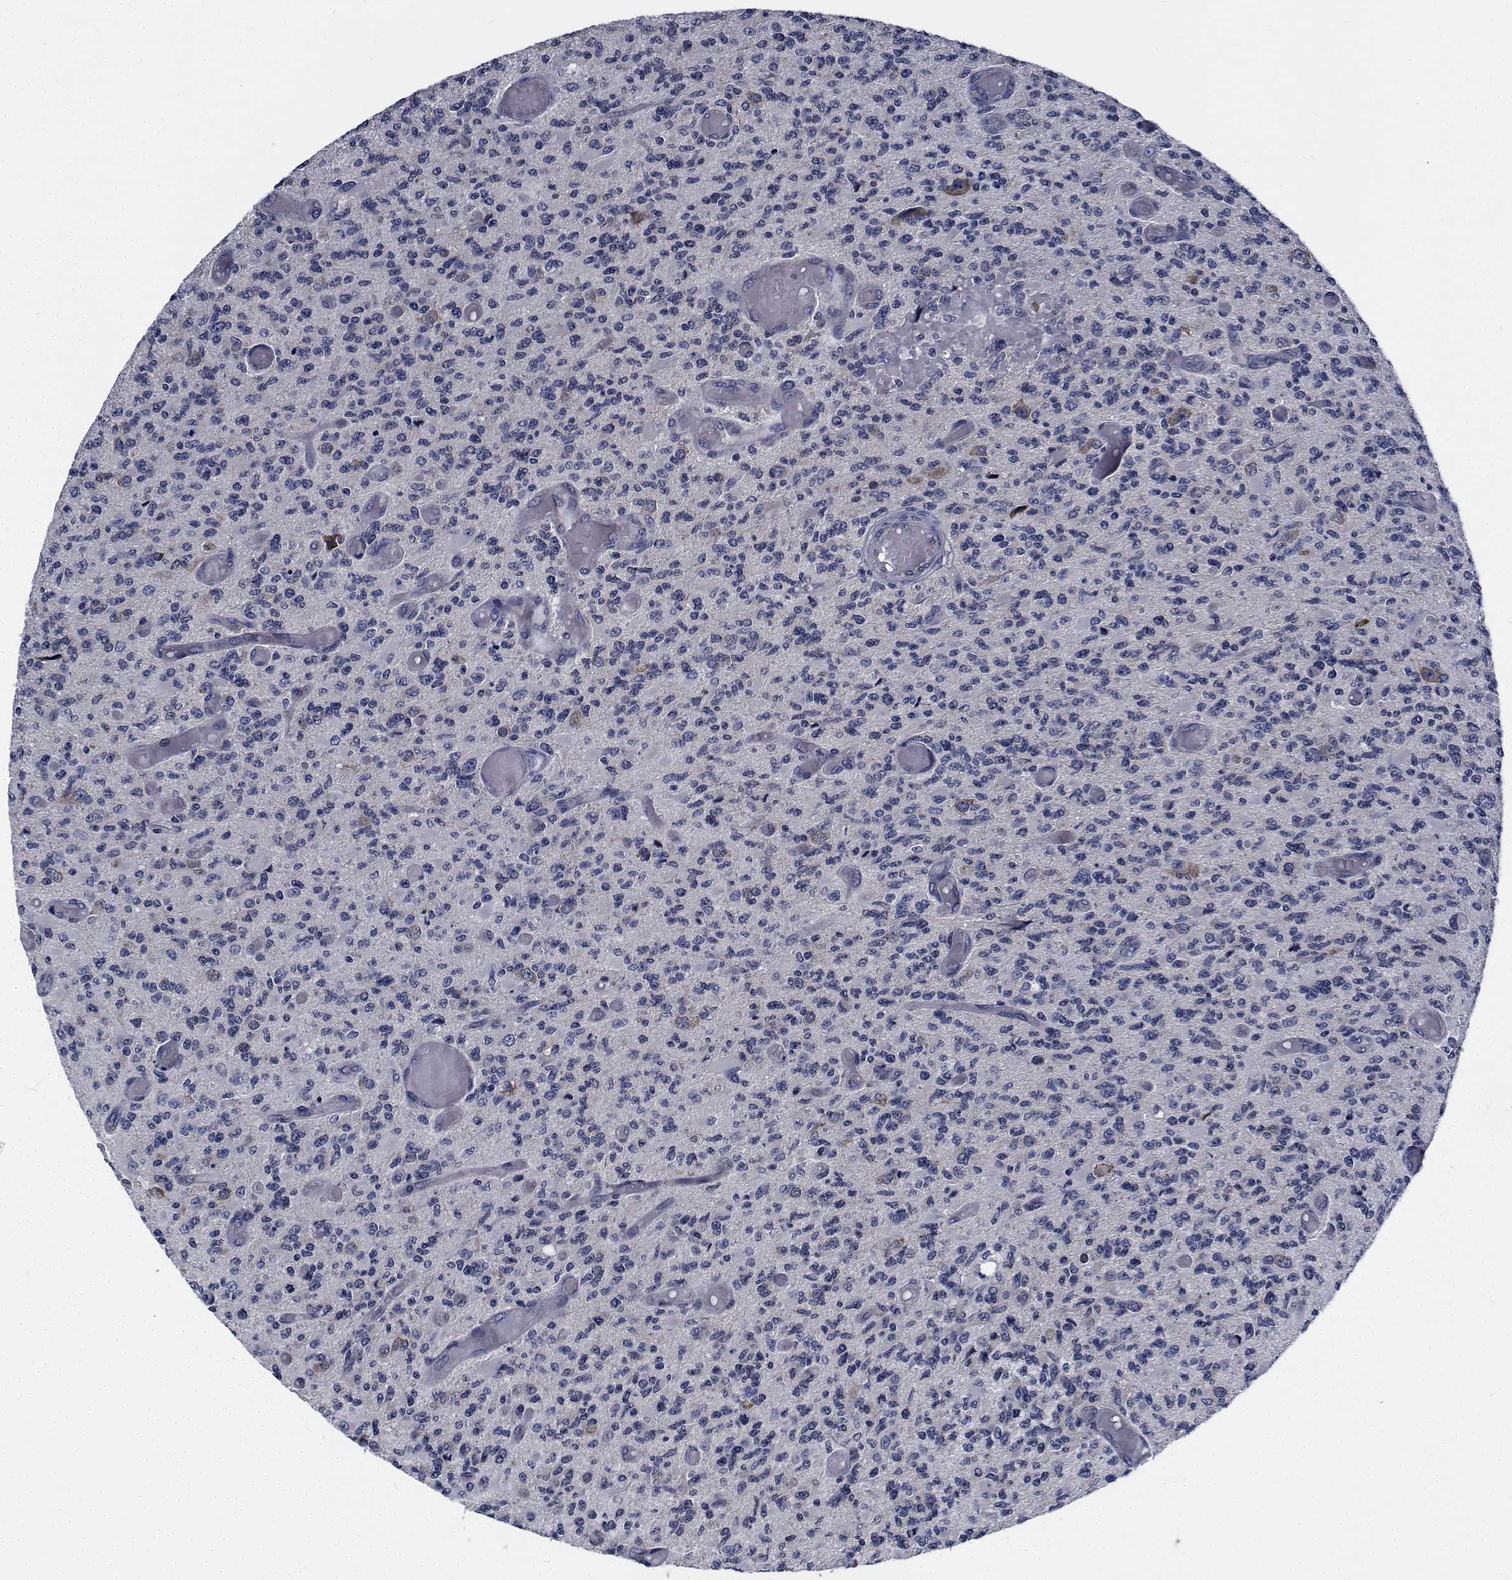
{"staining": {"intensity": "negative", "quantity": "none", "location": "none"}, "tissue": "glioma", "cell_type": "Tumor cells", "image_type": "cancer", "snomed": [{"axis": "morphology", "description": "Glioma, malignant, High grade"}, {"axis": "topography", "description": "Brain"}], "caption": "An image of glioma stained for a protein exhibits no brown staining in tumor cells.", "gene": "TTBK1", "patient": {"sex": "female", "age": 63}}